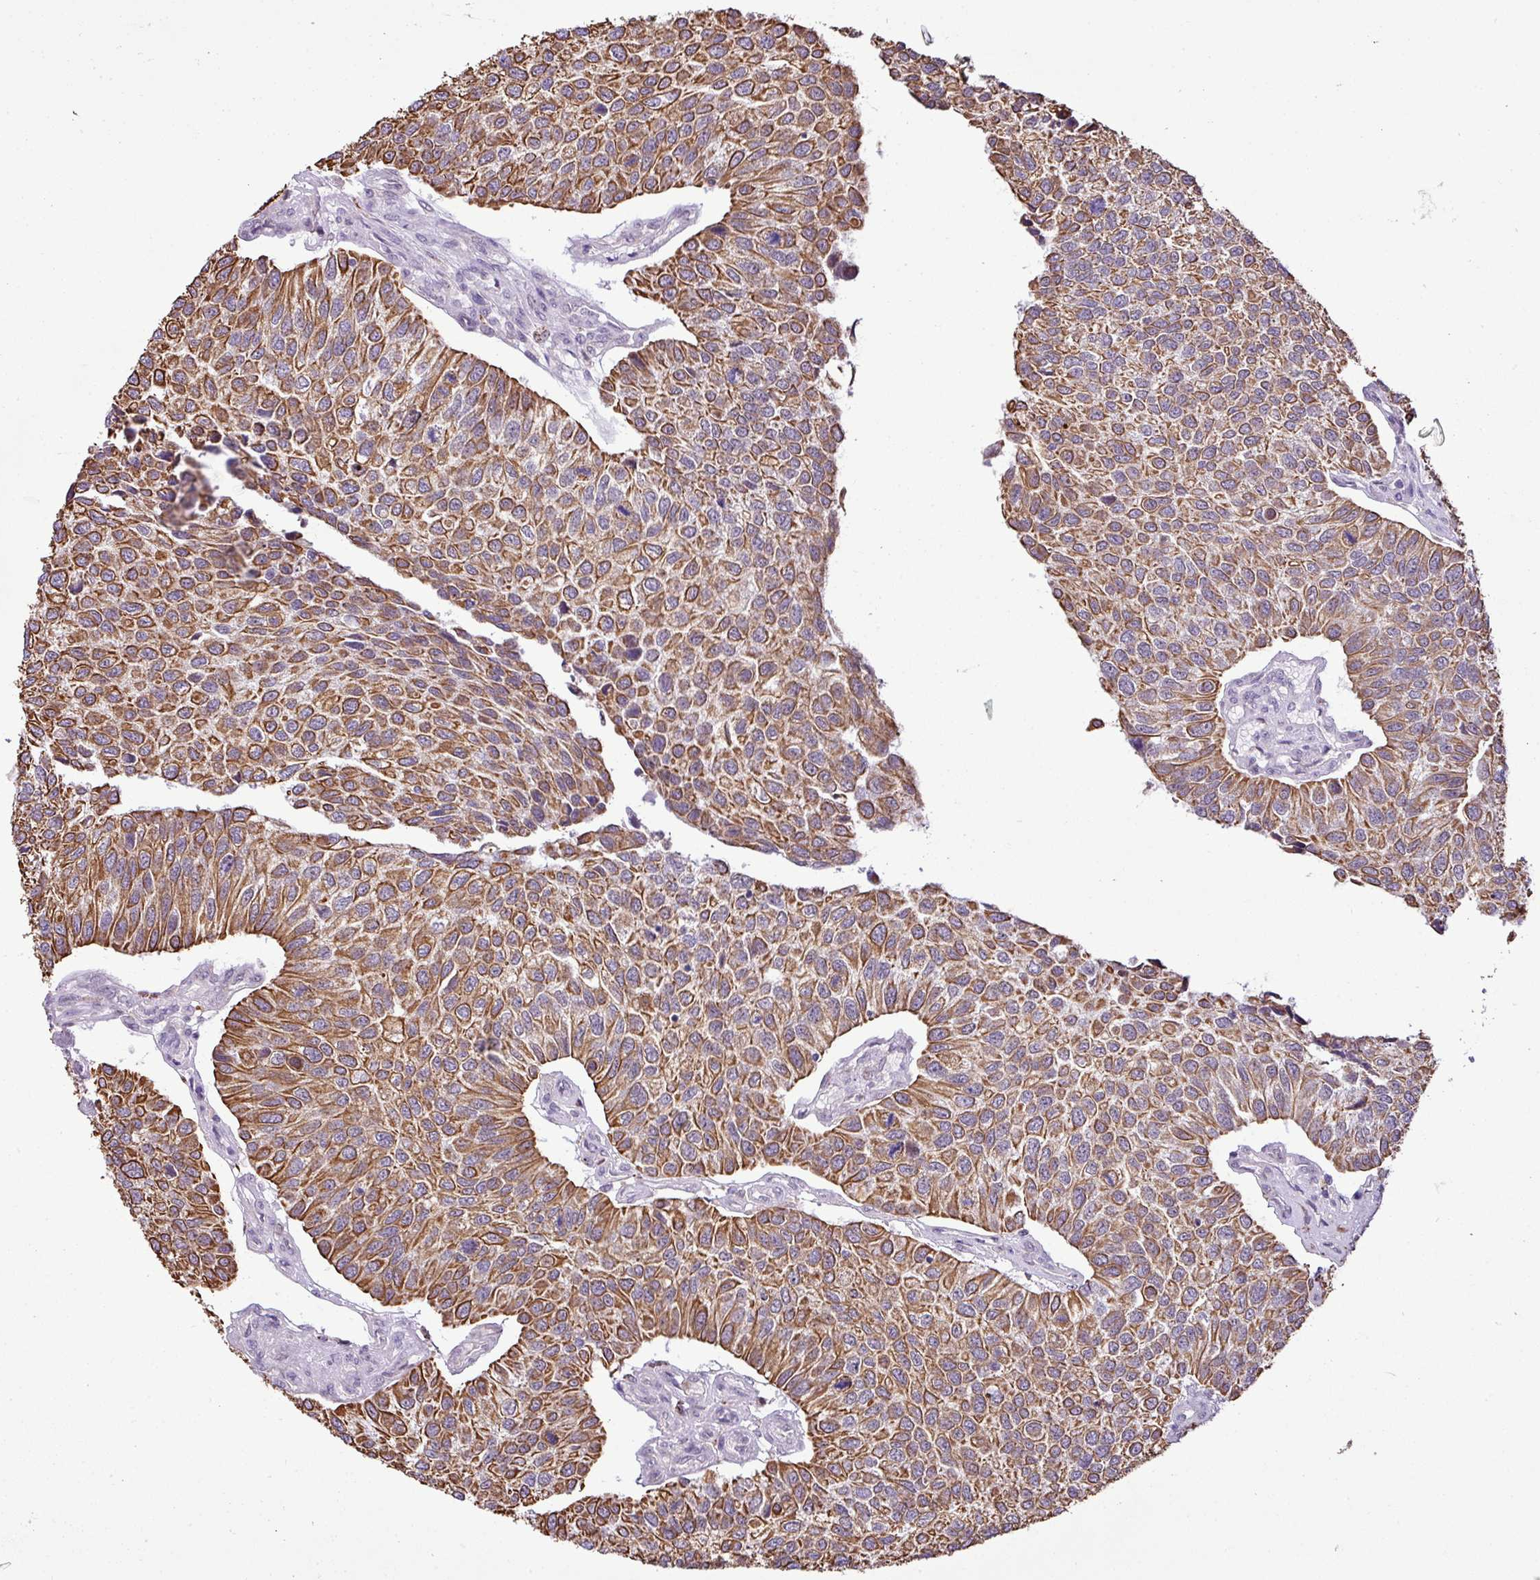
{"staining": {"intensity": "moderate", "quantity": ">75%", "location": "cytoplasmic/membranous"}, "tissue": "urothelial cancer", "cell_type": "Tumor cells", "image_type": "cancer", "snomed": [{"axis": "morphology", "description": "Urothelial carcinoma, NOS"}, {"axis": "topography", "description": "Urinary bladder"}], "caption": "The immunohistochemical stain shows moderate cytoplasmic/membranous positivity in tumor cells of transitional cell carcinoma tissue.", "gene": "SGPP1", "patient": {"sex": "male", "age": 55}}